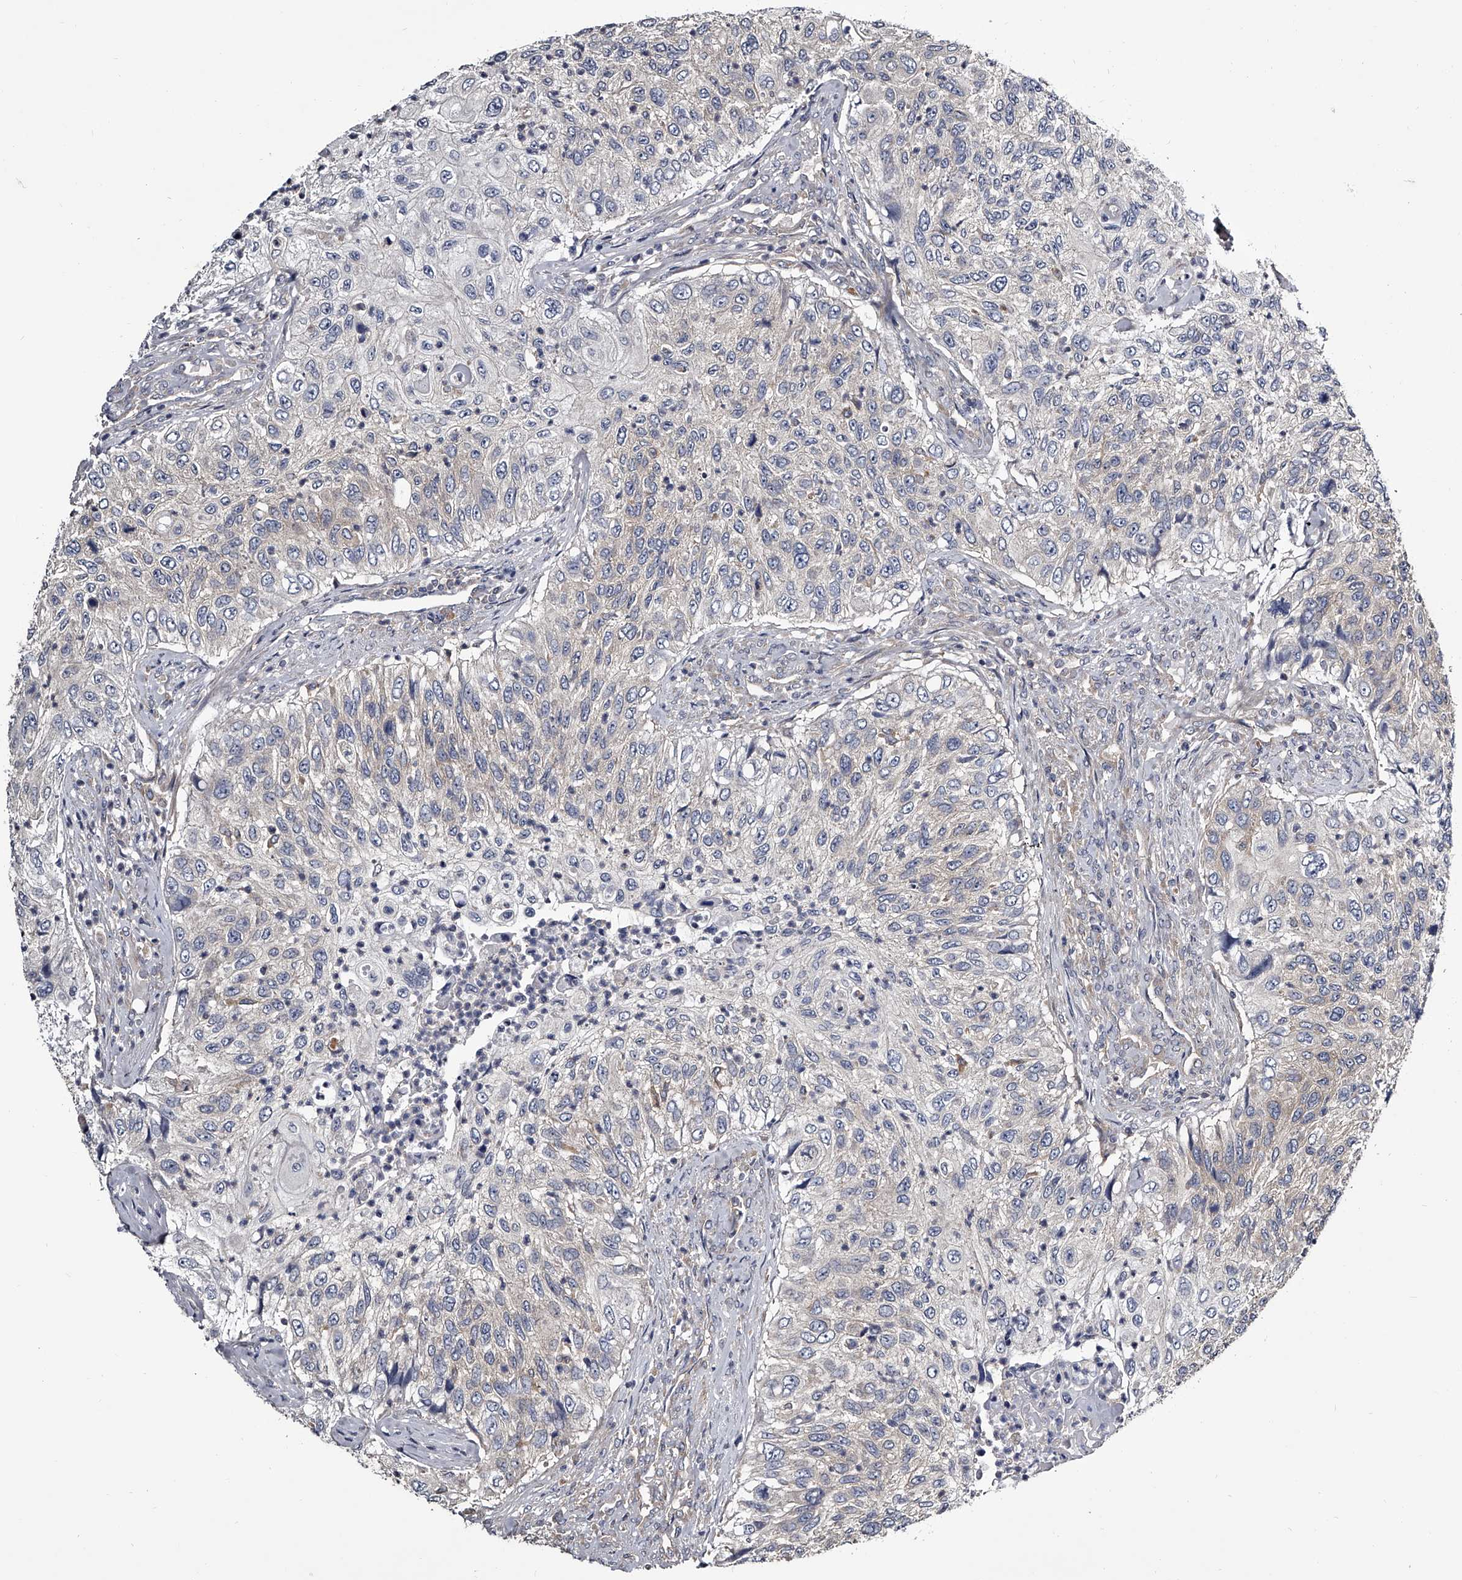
{"staining": {"intensity": "negative", "quantity": "none", "location": "none"}, "tissue": "urothelial cancer", "cell_type": "Tumor cells", "image_type": "cancer", "snomed": [{"axis": "morphology", "description": "Urothelial carcinoma, High grade"}, {"axis": "topography", "description": "Urinary bladder"}], "caption": "Urothelial cancer was stained to show a protein in brown. There is no significant positivity in tumor cells. (DAB (3,3'-diaminobenzidine) immunohistochemistry (IHC) with hematoxylin counter stain).", "gene": "GAPVD1", "patient": {"sex": "female", "age": 60}}